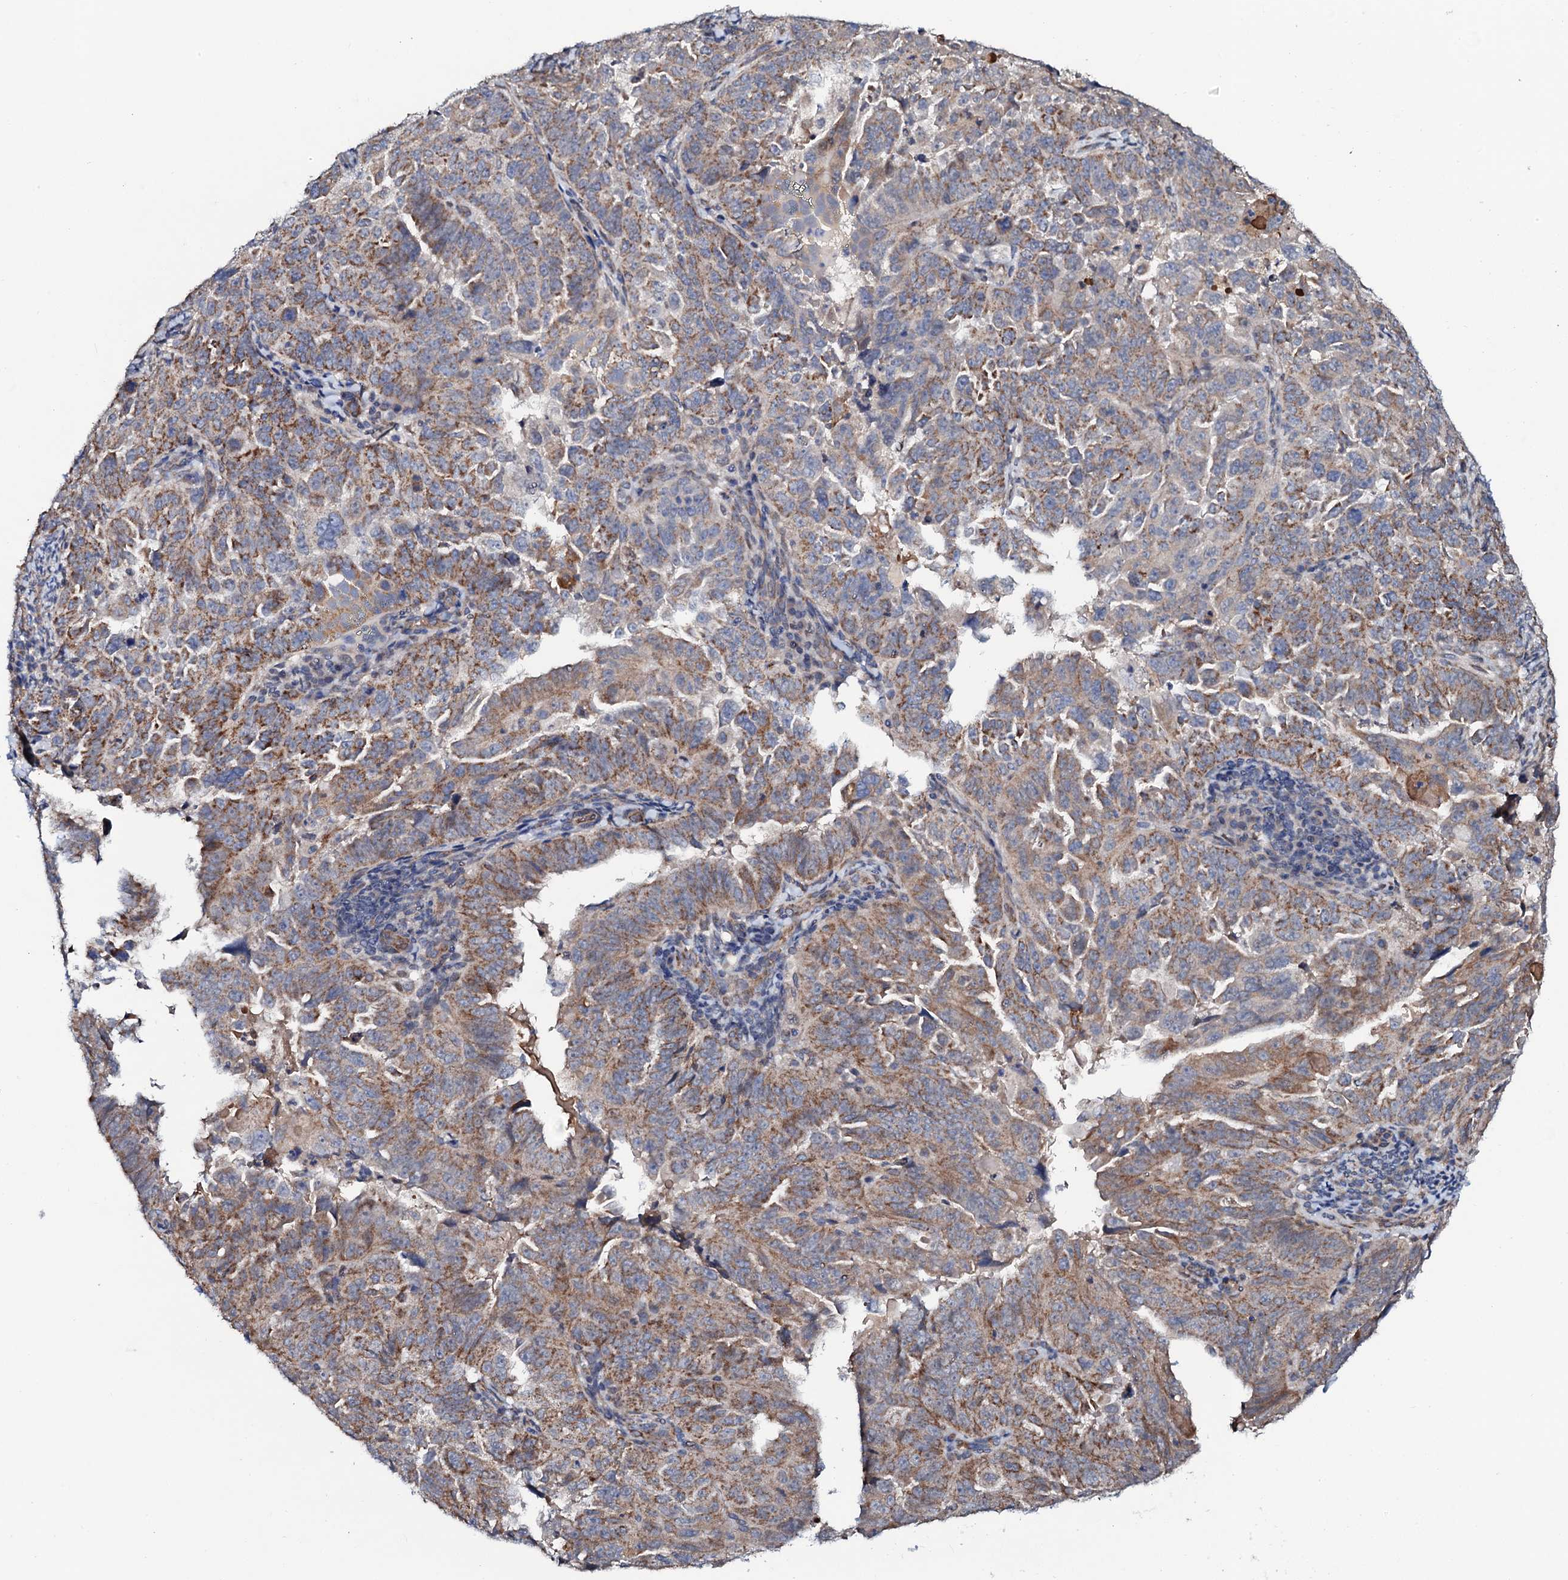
{"staining": {"intensity": "moderate", "quantity": ">75%", "location": "cytoplasmic/membranous"}, "tissue": "endometrial cancer", "cell_type": "Tumor cells", "image_type": "cancer", "snomed": [{"axis": "morphology", "description": "Adenocarcinoma, NOS"}, {"axis": "topography", "description": "Endometrium"}], "caption": "An image of adenocarcinoma (endometrial) stained for a protein demonstrates moderate cytoplasmic/membranous brown staining in tumor cells.", "gene": "PPP1R3D", "patient": {"sex": "female", "age": 65}}